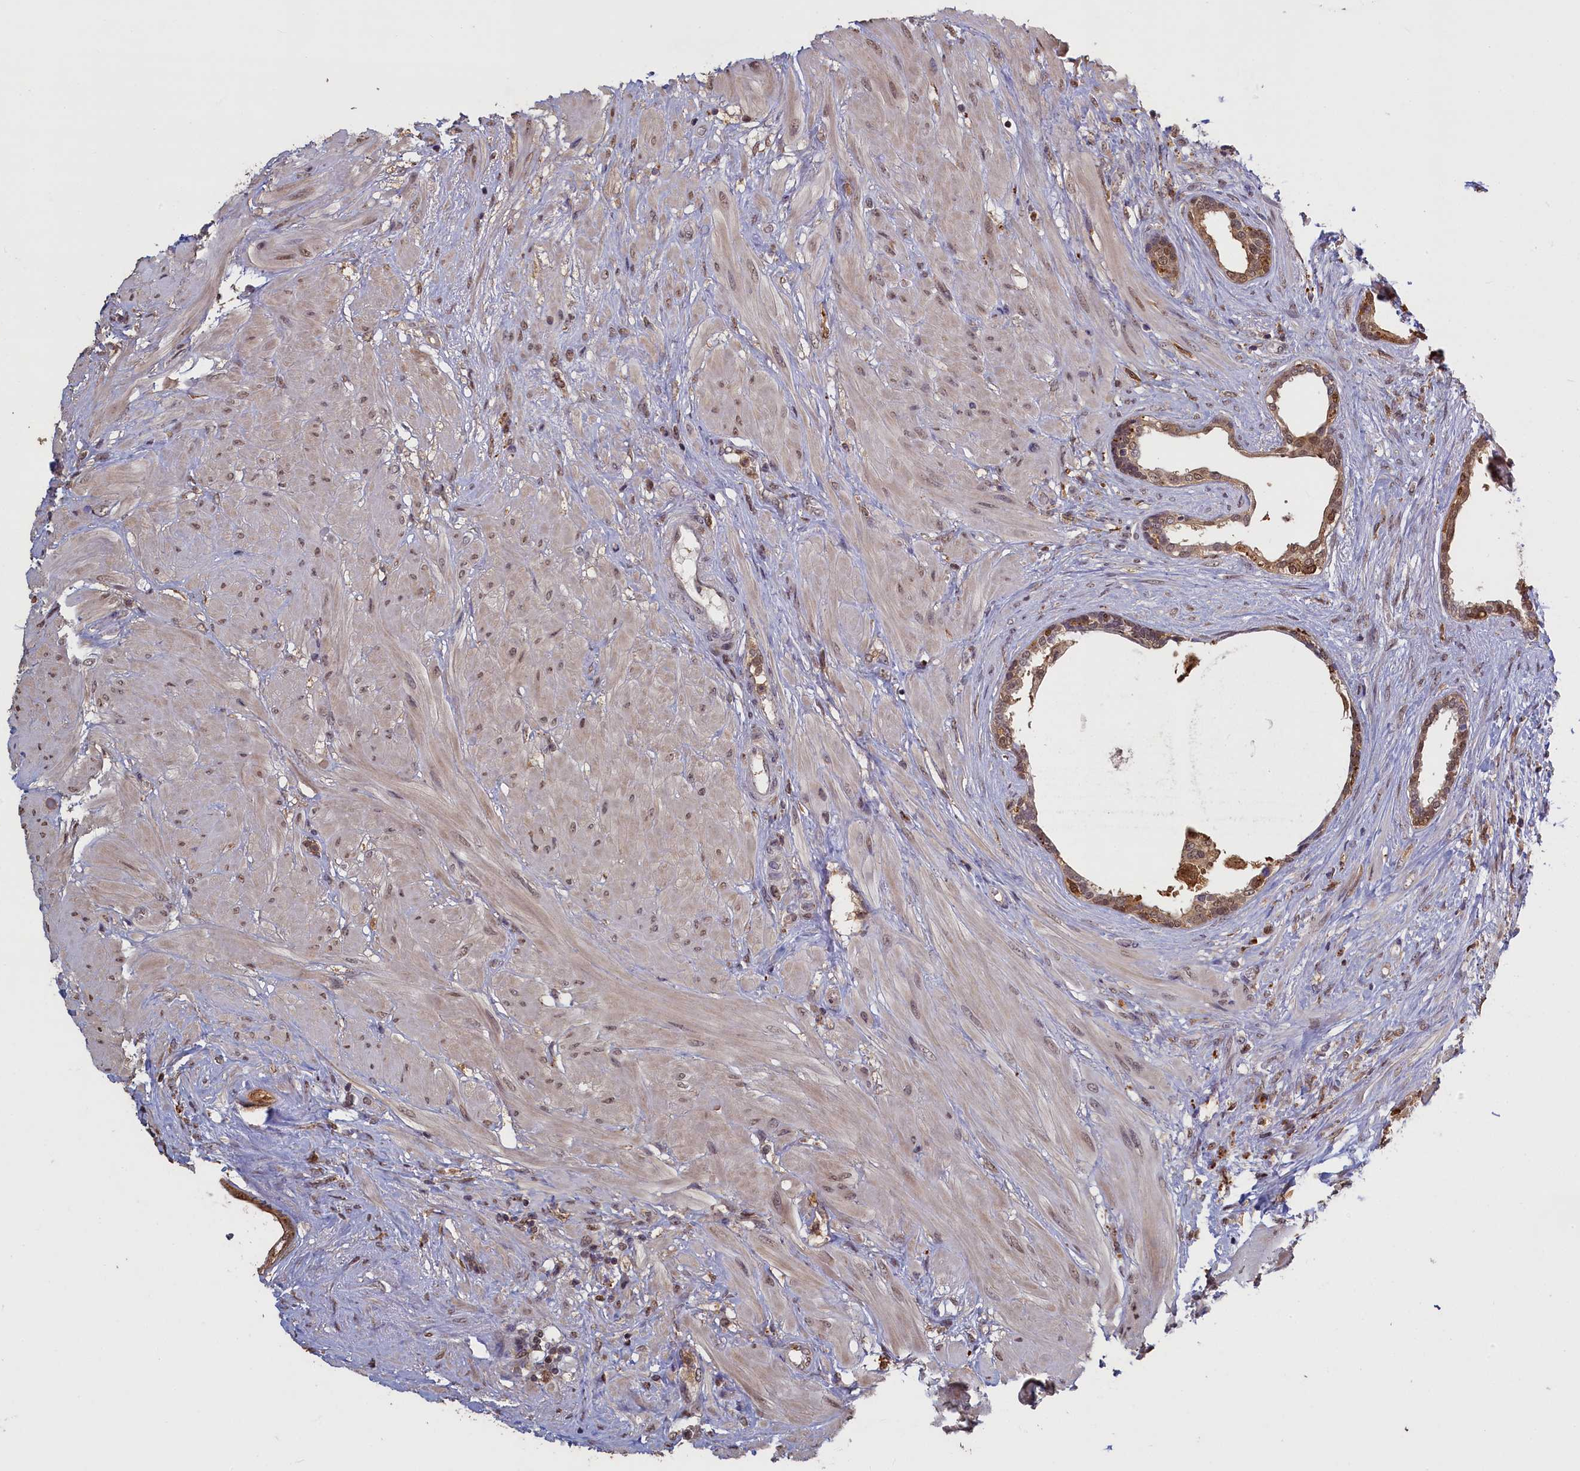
{"staining": {"intensity": "moderate", "quantity": ">75%", "location": "cytoplasmic/membranous,nuclear"}, "tissue": "prostate", "cell_type": "Glandular cells", "image_type": "normal", "snomed": [{"axis": "morphology", "description": "Normal tissue, NOS"}, {"axis": "topography", "description": "Prostate"}], "caption": "The immunohistochemical stain labels moderate cytoplasmic/membranous,nuclear expression in glandular cells of normal prostate. (DAB IHC, brown staining for protein, blue staining for nuclei).", "gene": "UCHL3", "patient": {"sex": "male", "age": 48}}